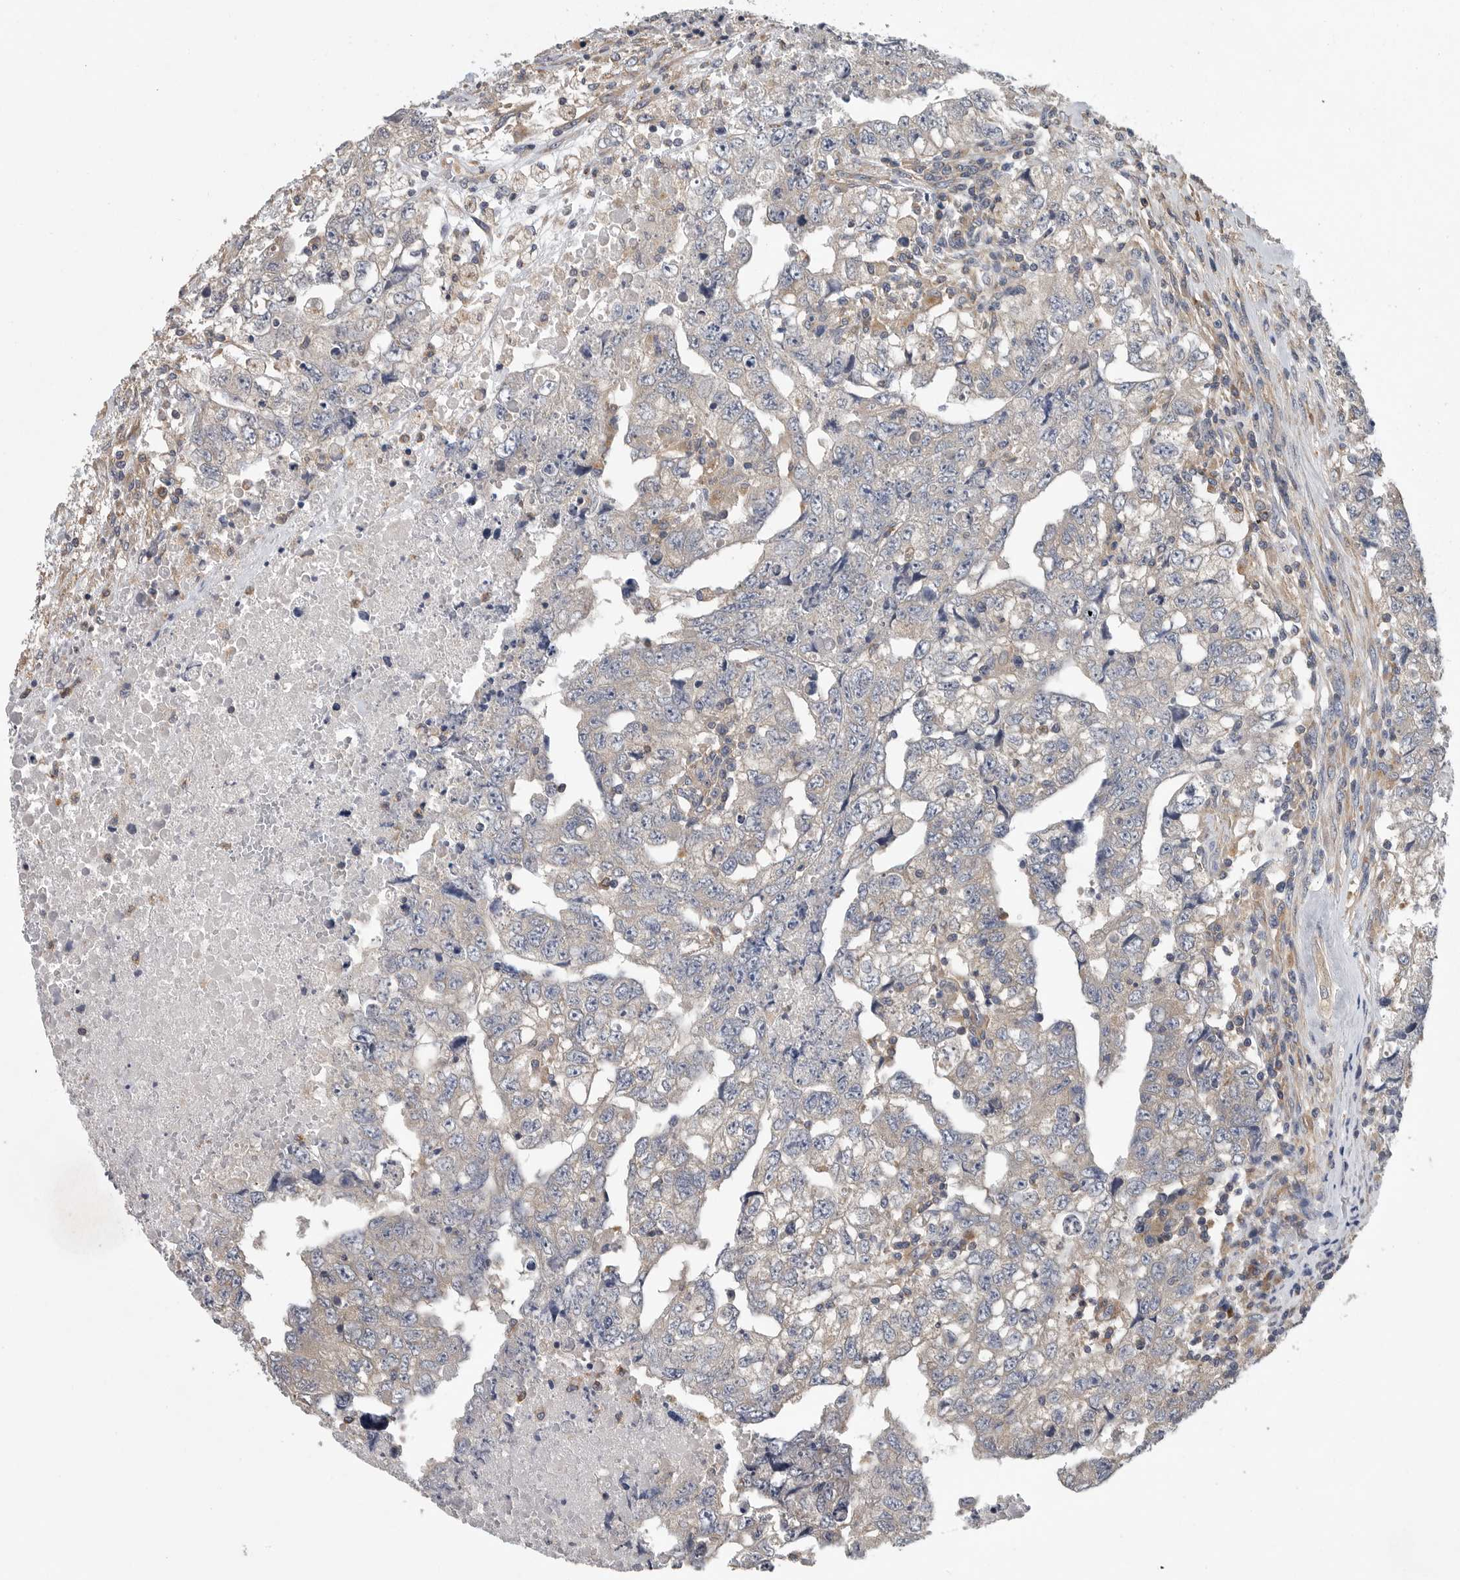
{"staining": {"intensity": "negative", "quantity": "none", "location": "none"}, "tissue": "testis cancer", "cell_type": "Tumor cells", "image_type": "cancer", "snomed": [{"axis": "morphology", "description": "Carcinoma, Embryonal, NOS"}, {"axis": "topography", "description": "Testis"}], "caption": "Embryonal carcinoma (testis) was stained to show a protein in brown. There is no significant staining in tumor cells.", "gene": "OXR1", "patient": {"sex": "male", "age": 36}}